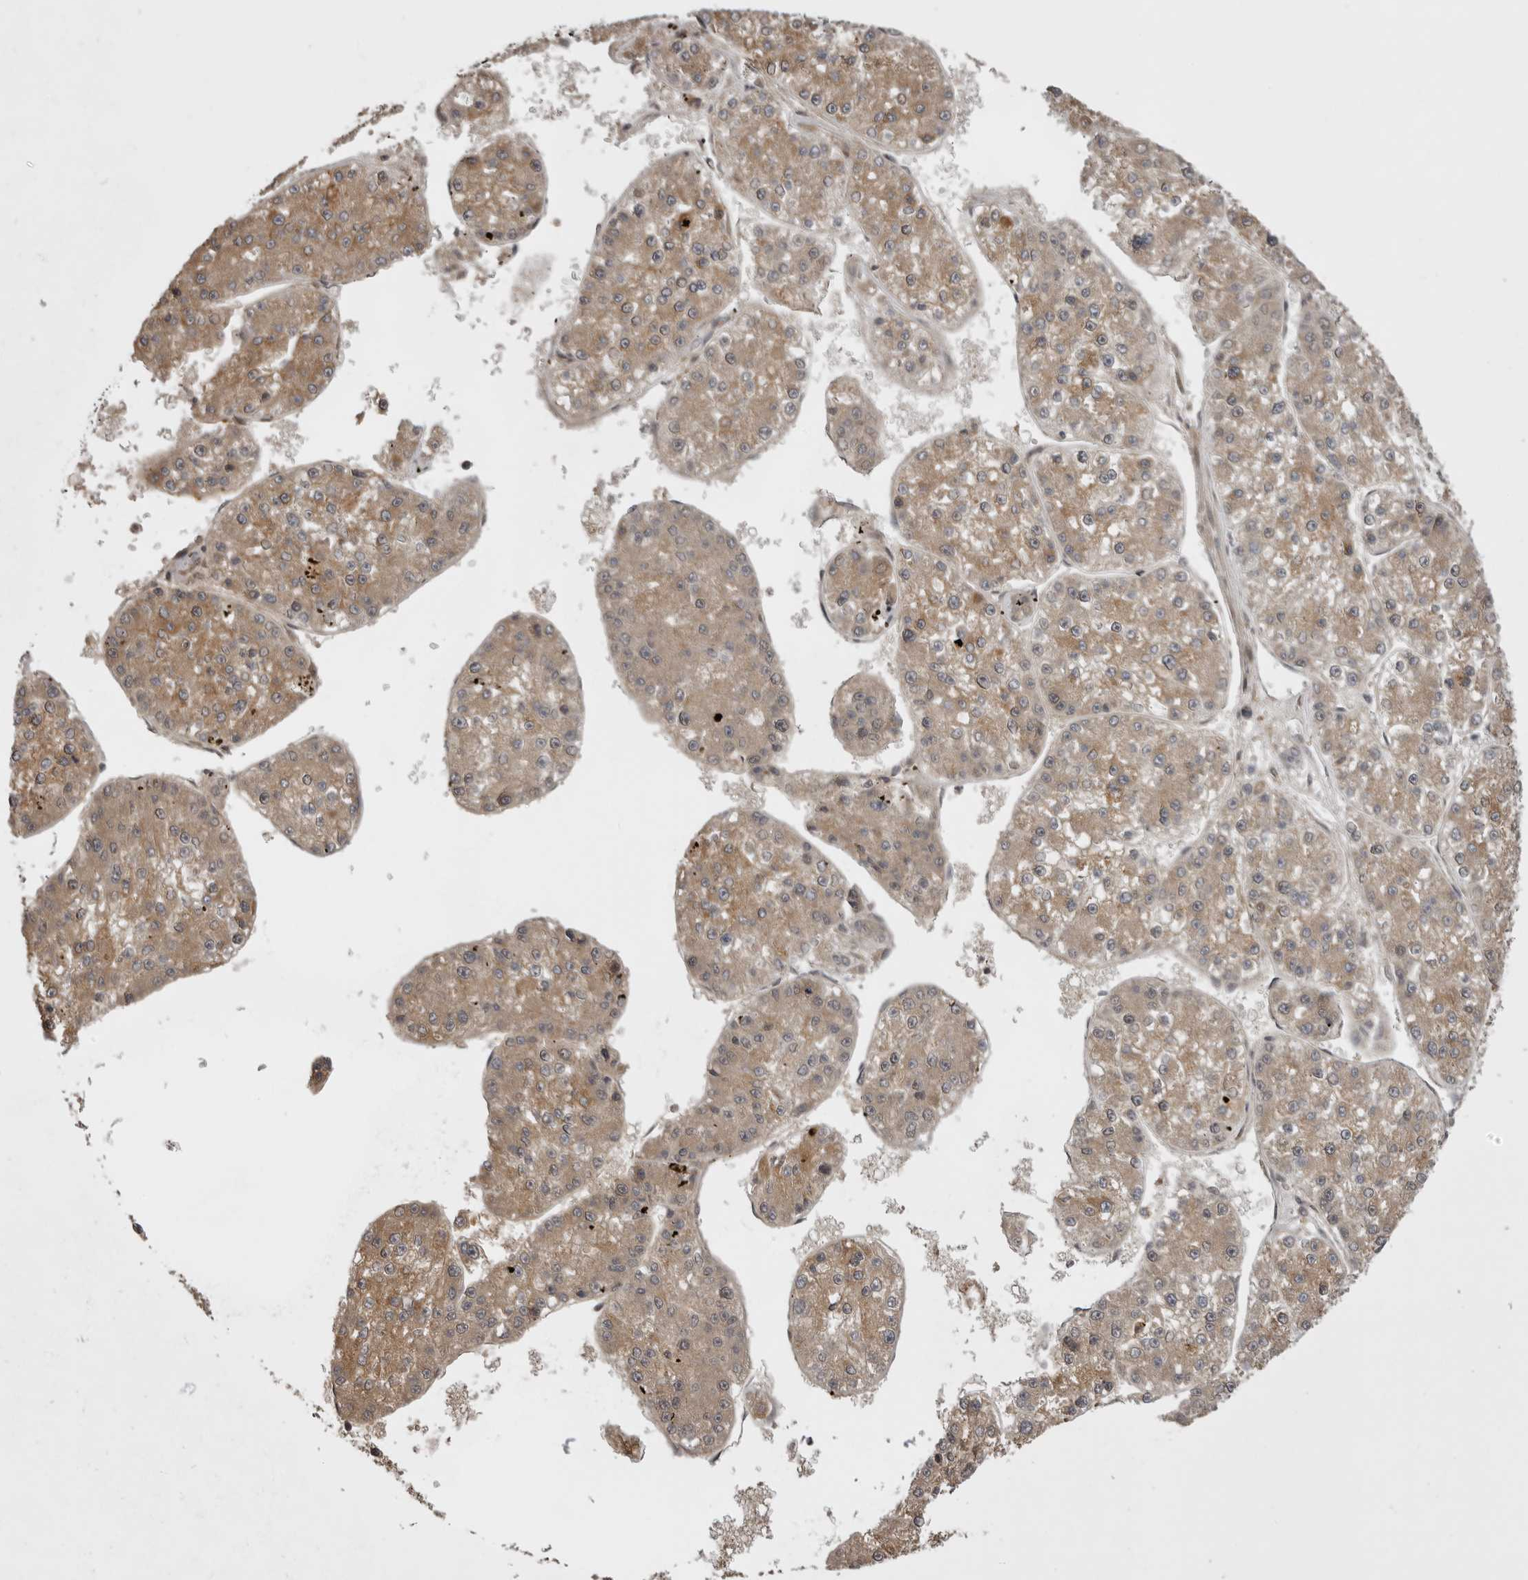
{"staining": {"intensity": "weak", "quantity": ">75%", "location": "cytoplasmic/membranous"}, "tissue": "liver cancer", "cell_type": "Tumor cells", "image_type": "cancer", "snomed": [{"axis": "morphology", "description": "Carcinoma, Hepatocellular, NOS"}, {"axis": "topography", "description": "Liver"}], "caption": "Immunohistochemistry staining of liver cancer (hepatocellular carcinoma), which exhibits low levels of weak cytoplasmic/membranous positivity in about >75% of tumor cells indicating weak cytoplasmic/membranous protein staining. The staining was performed using DAB (brown) for protein detection and nuclei were counterstained in hematoxylin (blue).", "gene": "ZNRF1", "patient": {"sex": "female", "age": 73}}